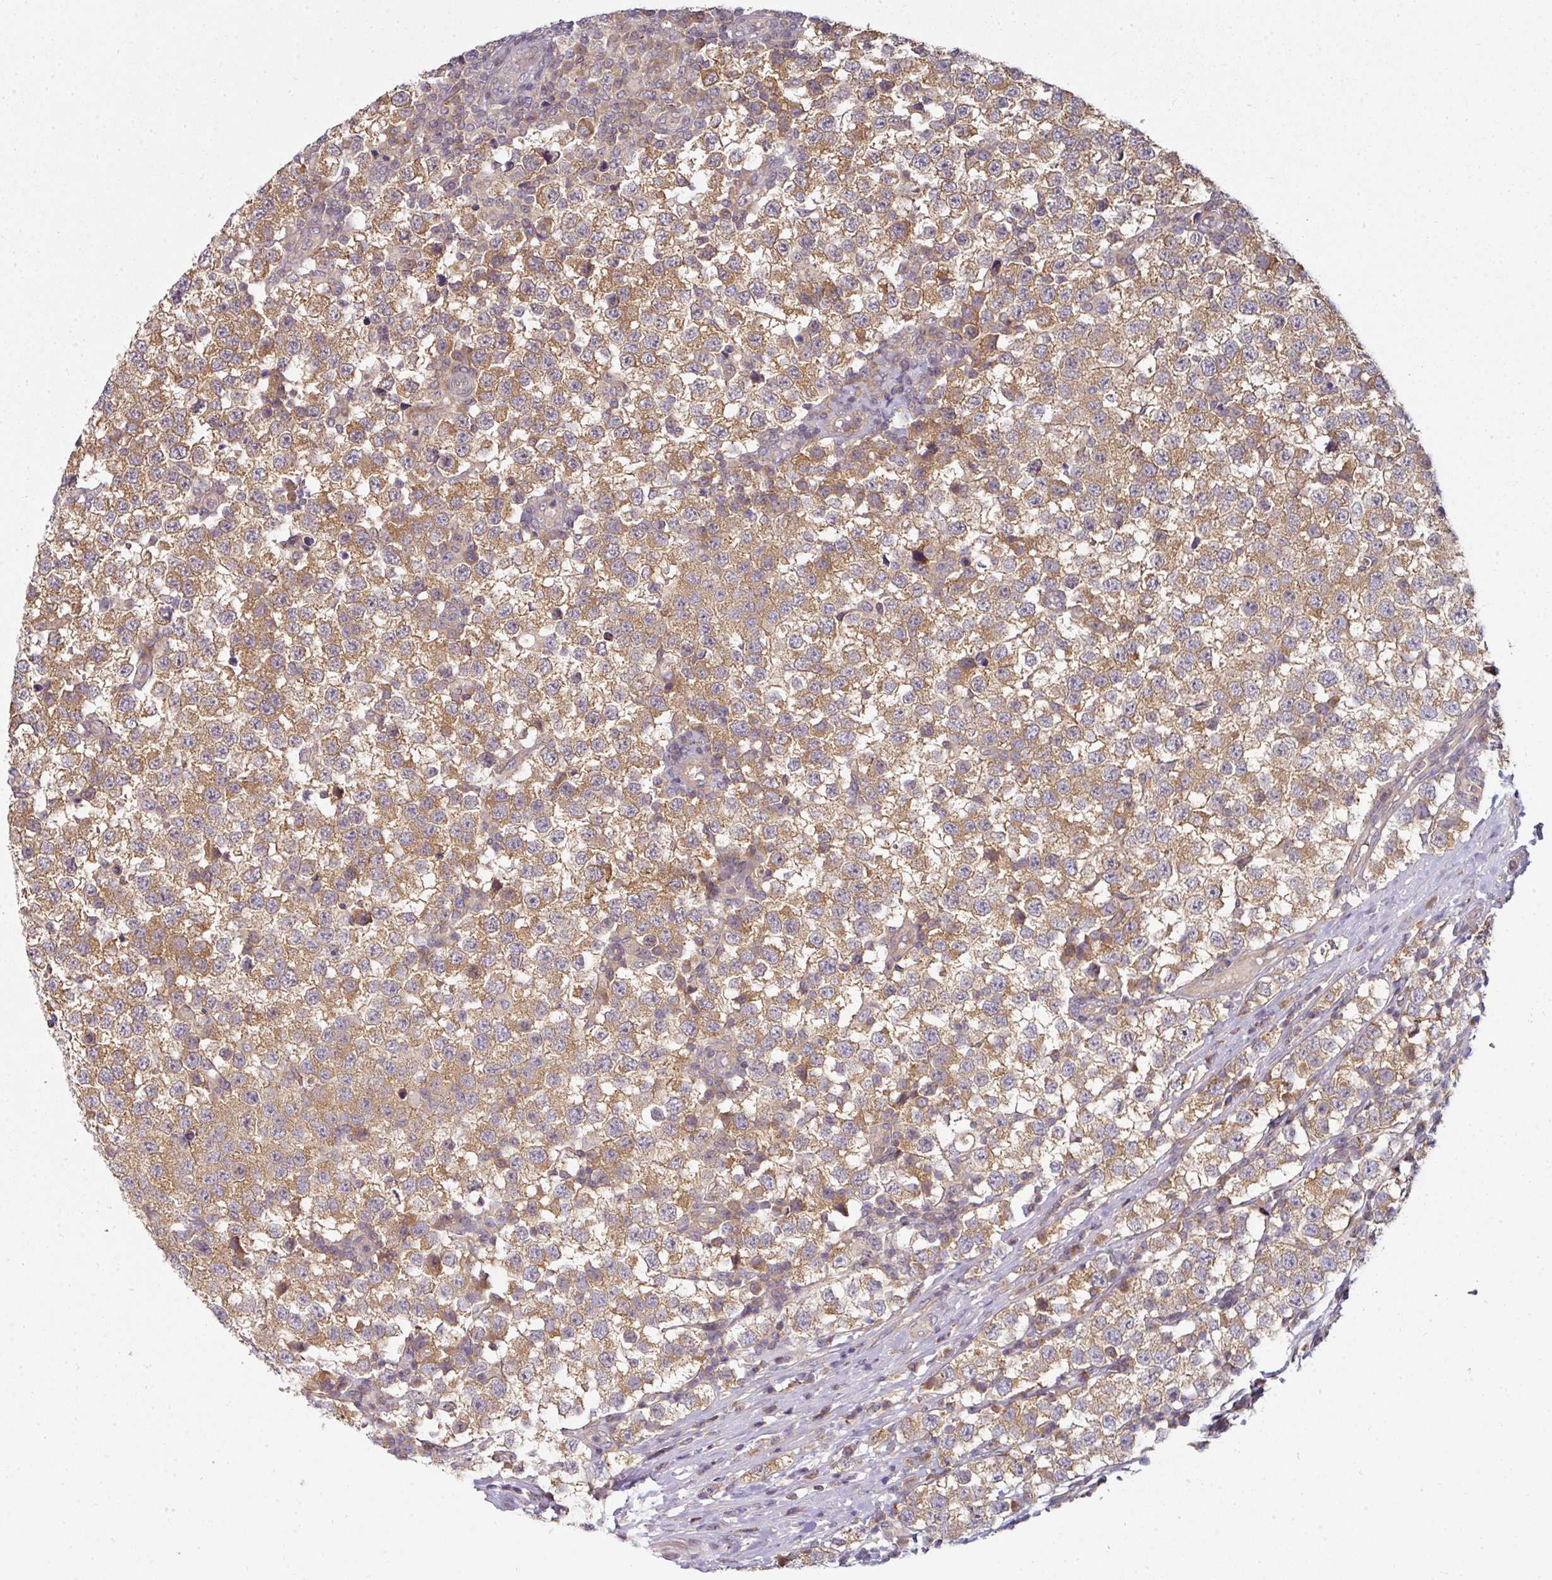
{"staining": {"intensity": "moderate", "quantity": ">75%", "location": "cytoplasmic/membranous"}, "tissue": "testis cancer", "cell_type": "Tumor cells", "image_type": "cancer", "snomed": [{"axis": "morphology", "description": "Seminoma, NOS"}, {"axis": "topography", "description": "Testis"}], "caption": "Immunohistochemistry of testis cancer (seminoma) demonstrates medium levels of moderate cytoplasmic/membranous positivity in approximately >75% of tumor cells.", "gene": "MAP2K2", "patient": {"sex": "male", "age": 34}}